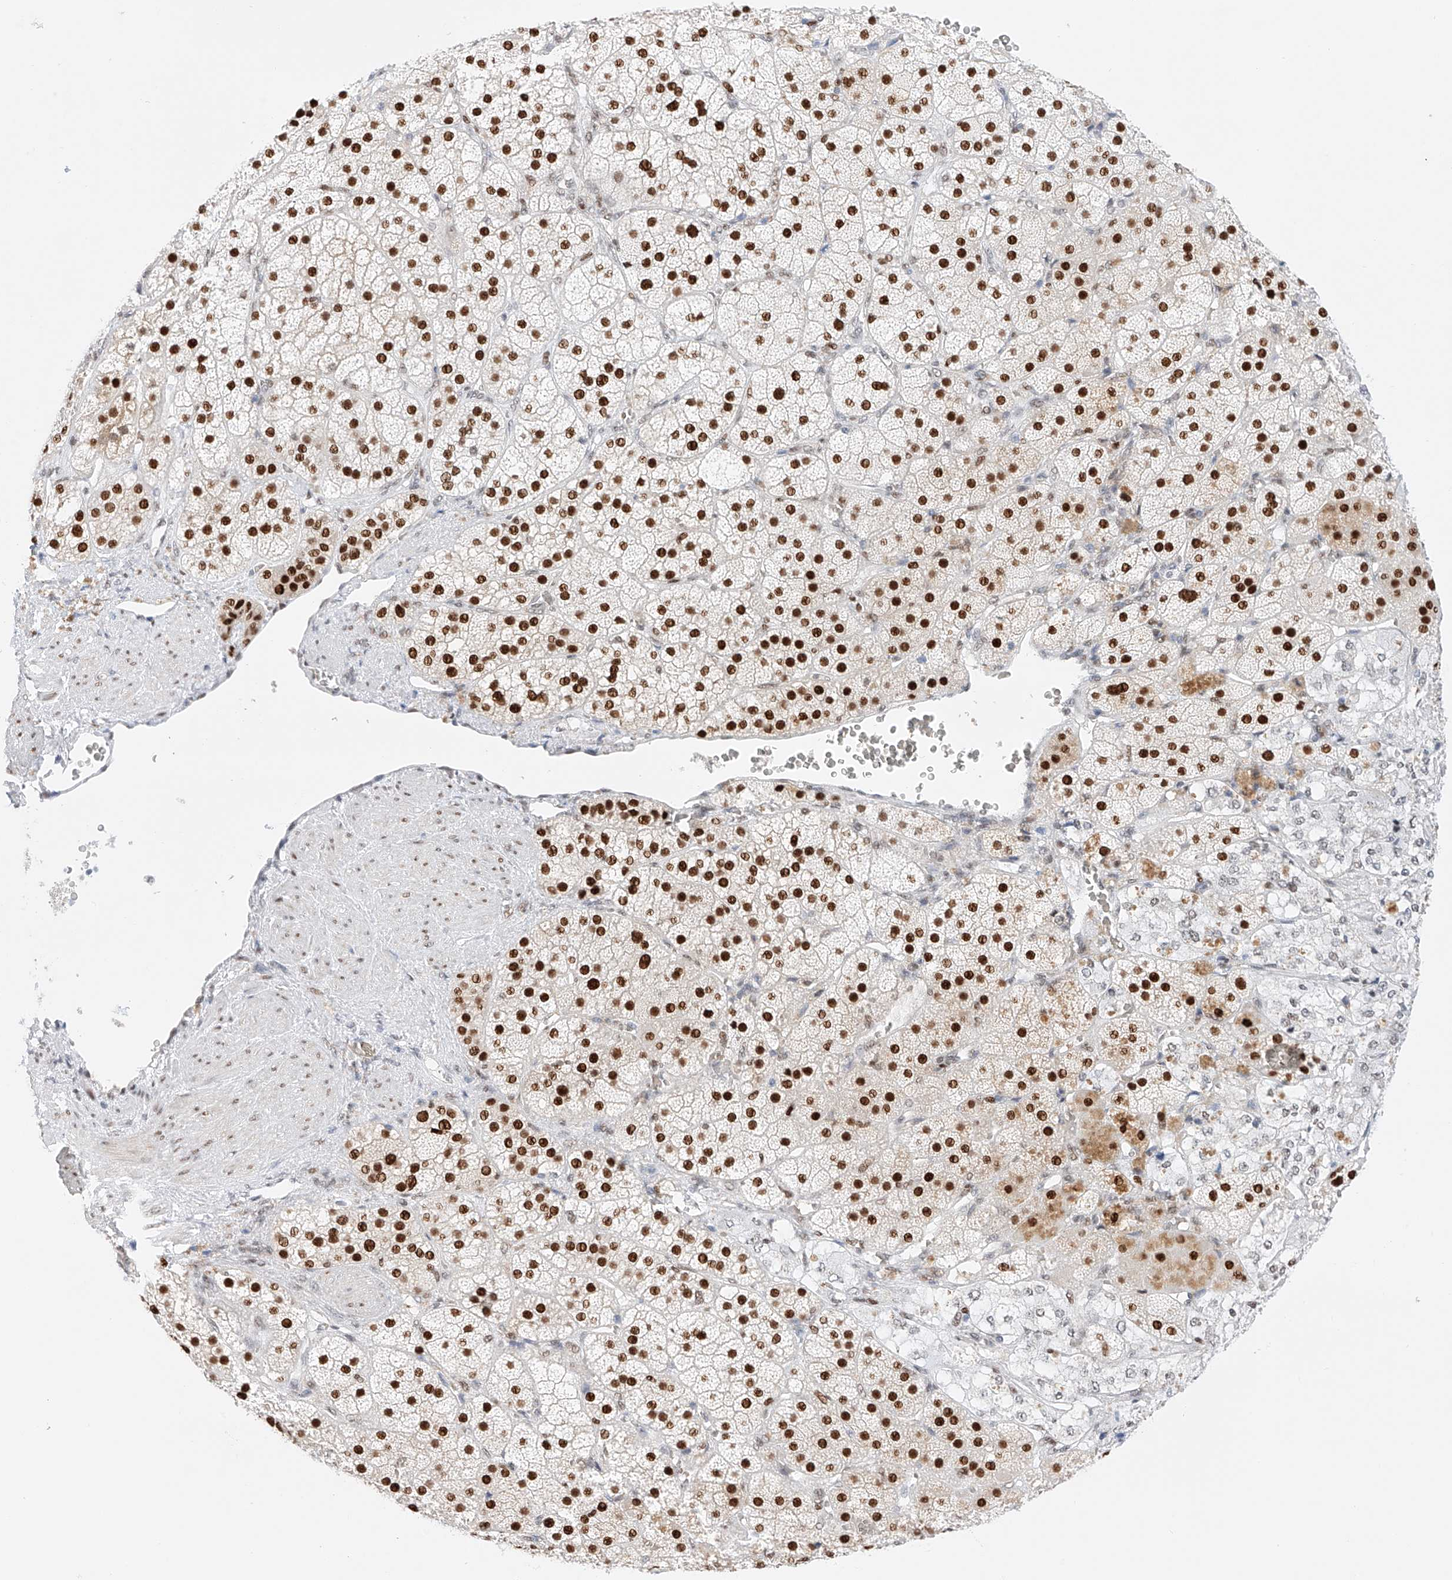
{"staining": {"intensity": "strong", "quantity": ">75%", "location": "nuclear"}, "tissue": "adrenal gland", "cell_type": "Glandular cells", "image_type": "normal", "snomed": [{"axis": "morphology", "description": "Normal tissue, NOS"}, {"axis": "topography", "description": "Adrenal gland"}], "caption": "Protein expression analysis of normal human adrenal gland reveals strong nuclear expression in about >75% of glandular cells. The protein of interest is shown in brown color, while the nuclei are stained blue.", "gene": "APIP", "patient": {"sex": "male", "age": 57}}